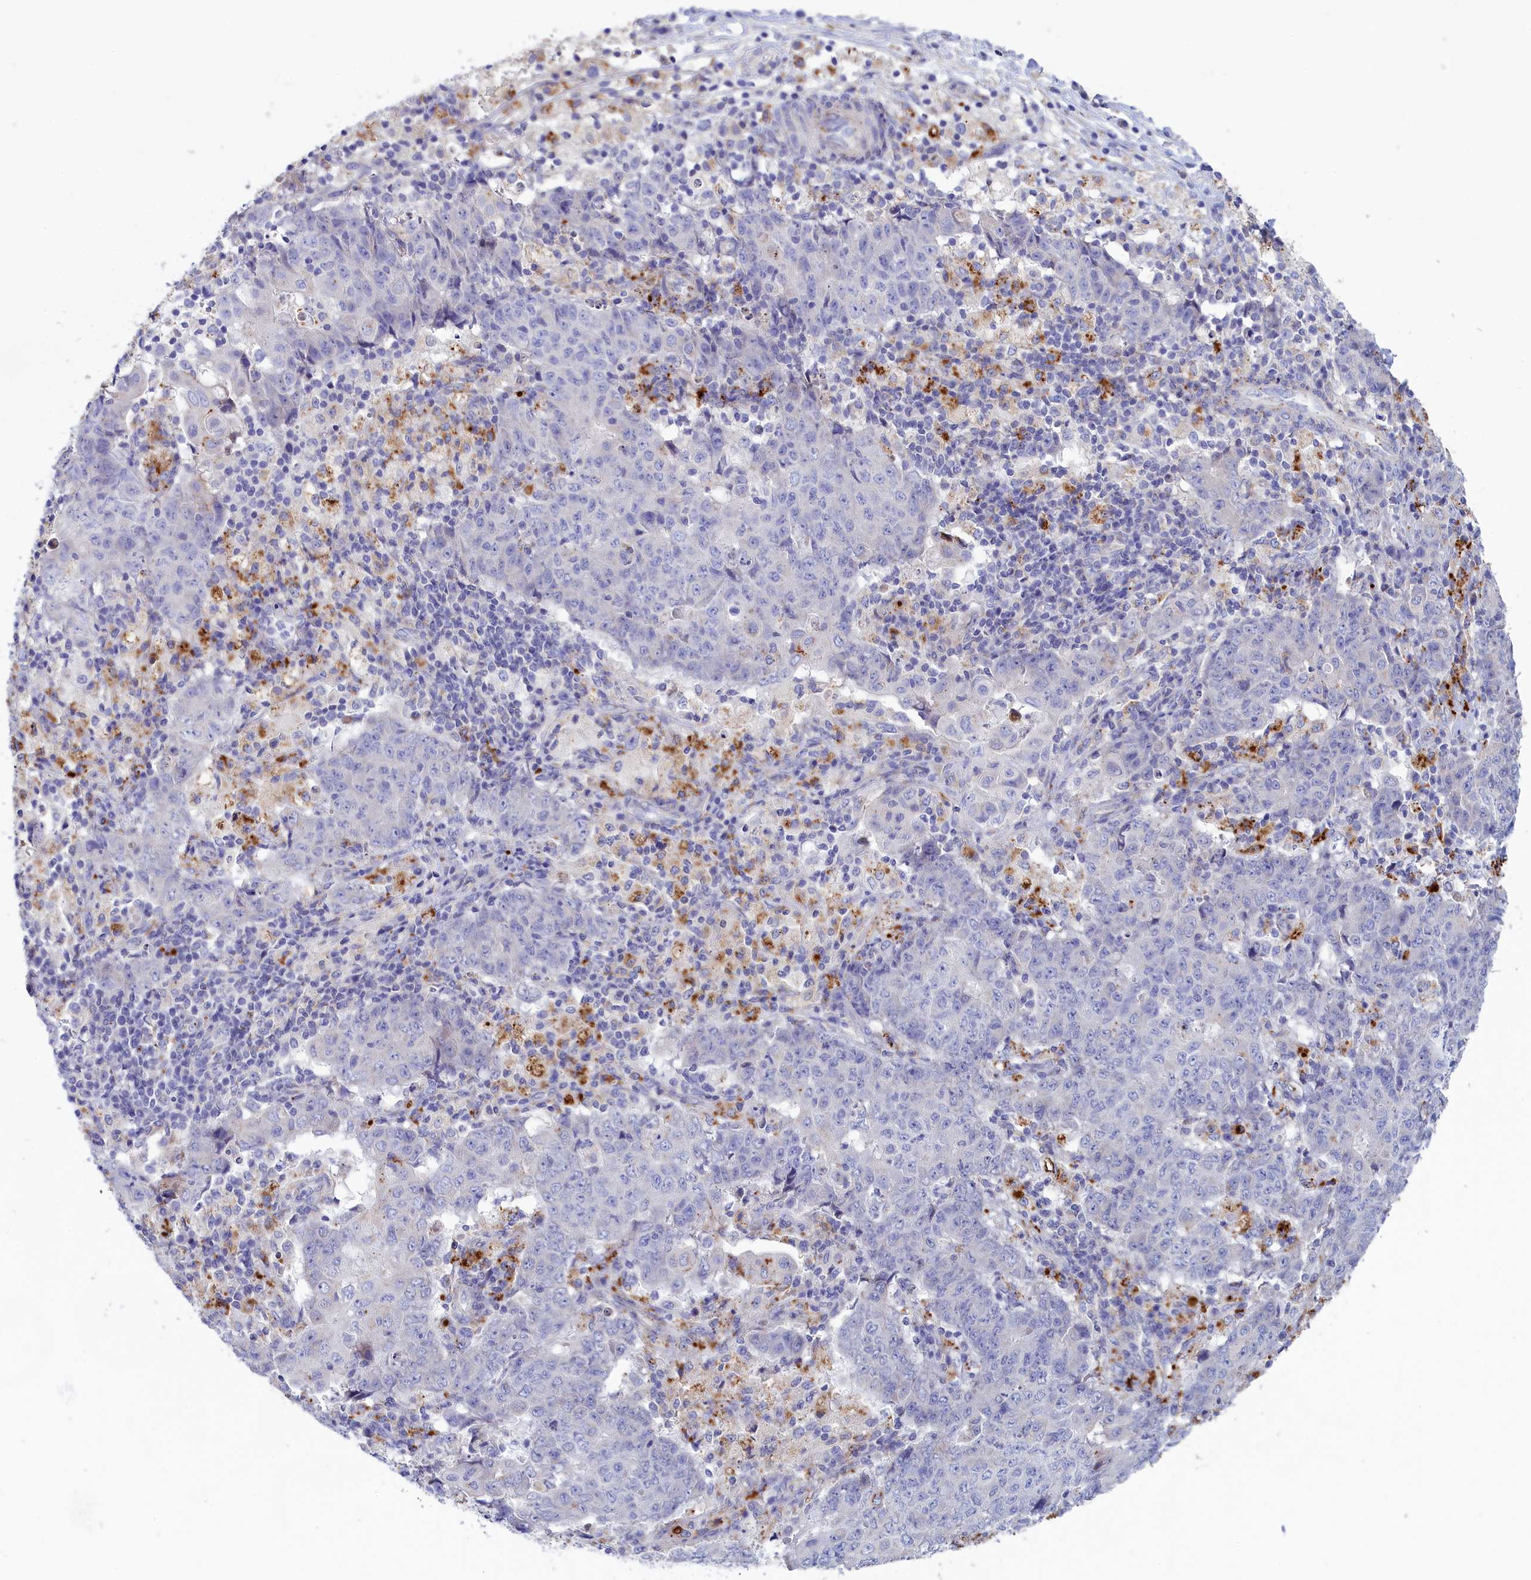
{"staining": {"intensity": "negative", "quantity": "none", "location": "none"}, "tissue": "ovarian cancer", "cell_type": "Tumor cells", "image_type": "cancer", "snomed": [{"axis": "morphology", "description": "Carcinoma, endometroid"}, {"axis": "topography", "description": "Ovary"}], "caption": "Tumor cells are negative for protein expression in human ovarian cancer. The staining was performed using DAB (3,3'-diaminobenzidine) to visualize the protein expression in brown, while the nuclei were stained in blue with hematoxylin (Magnification: 20x).", "gene": "WDR6", "patient": {"sex": "female", "age": 42}}